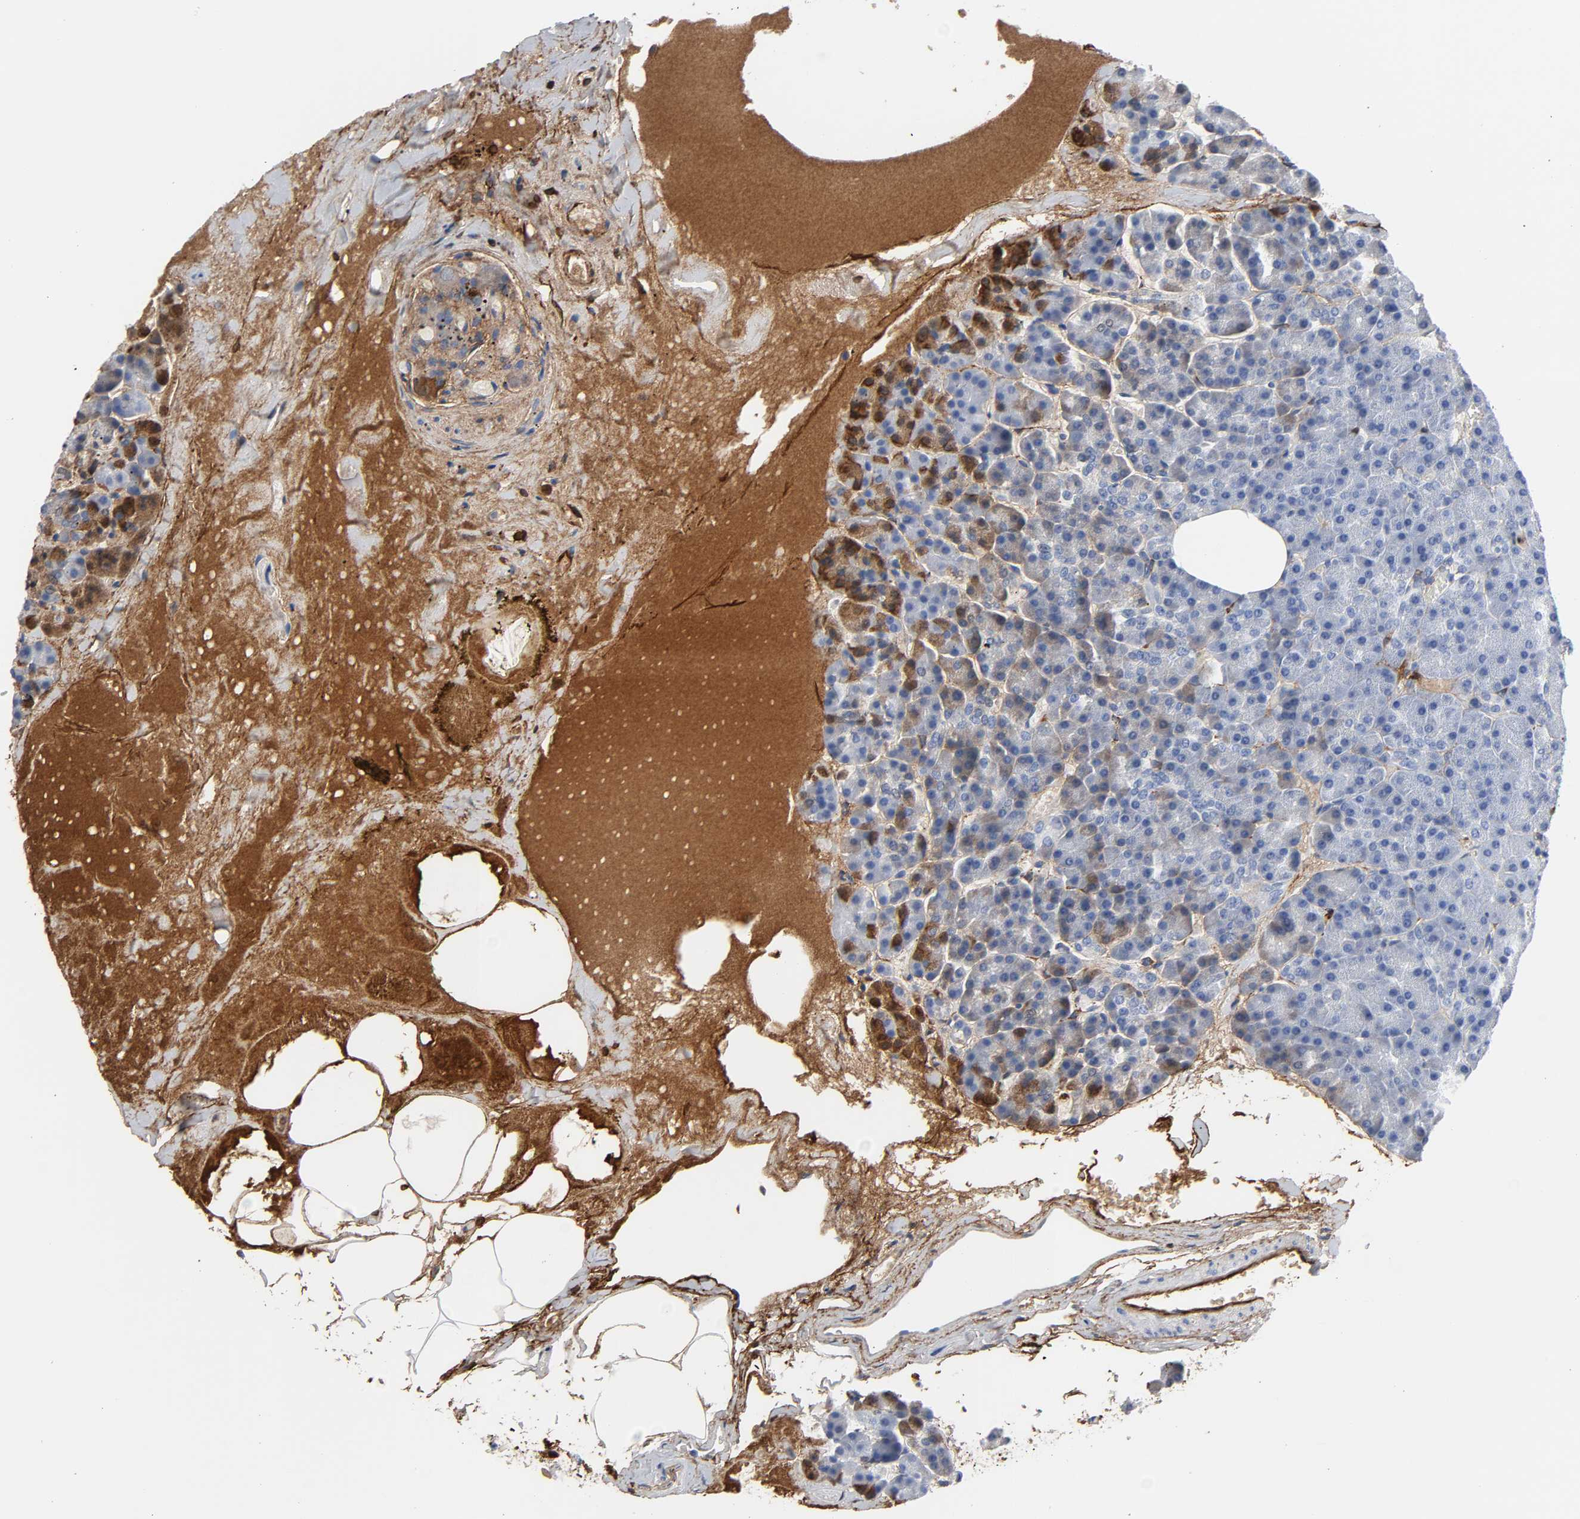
{"staining": {"intensity": "moderate", "quantity": "<25%", "location": "cytoplasmic/membranous"}, "tissue": "pancreas", "cell_type": "Exocrine glandular cells", "image_type": "normal", "snomed": [{"axis": "morphology", "description": "Normal tissue, NOS"}, {"axis": "topography", "description": "Pancreas"}], "caption": "Protein staining displays moderate cytoplasmic/membranous positivity in about <25% of exocrine glandular cells in normal pancreas. The protein of interest is shown in brown color, while the nuclei are stained blue.", "gene": "FBLN1", "patient": {"sex": "female", "age": 35}}